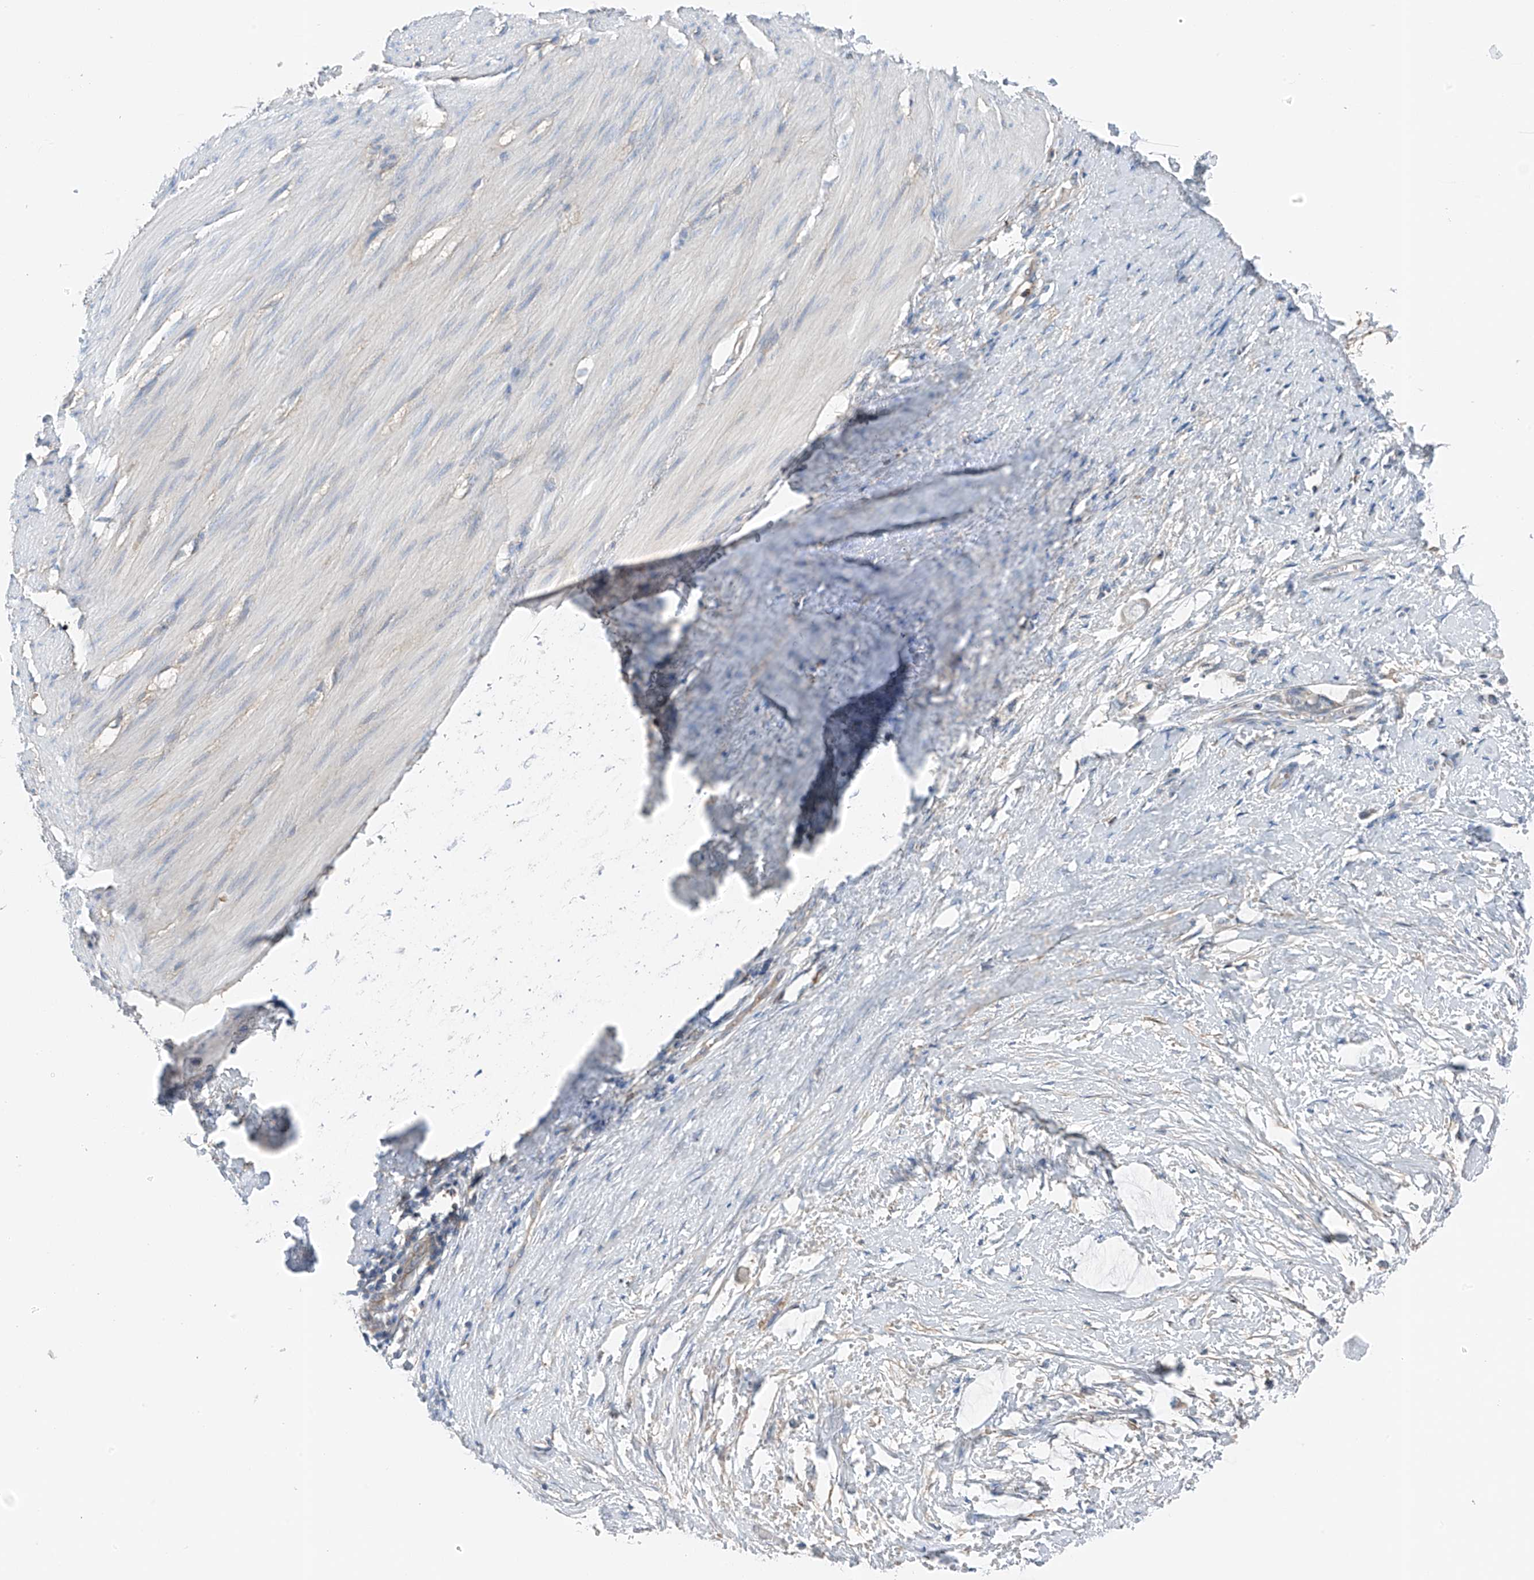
{"staining": {"intensity": "negative", "quantity": "none", "location": "none"}, "tissue": "smooth muscle", "cell_type": "Smooth muscle cells", "image_type": "normal", "snomed": [{"axis": "morphology", "description": "Normal tissue, NOS"}, {"axis": "morphology", "description": "Adenocarcinoma, NOS"}, {"axis": "topography", "description": "Colon"}, {"axis": "topography", "description": "Peripheral nerve tissue"}], "caption": "High power microscopy micrograph of an IHC photomicrograph of normal smooth muscle, revealing no significant staining in smooth muscle cells. The staining is performed using DAB (3,3'-diaminobenzidine) brown chromogen with nuclei counter-stained in using hematoxylin.", "gene": "NALCN", "patient": {"sex": "male", "age": 14}}